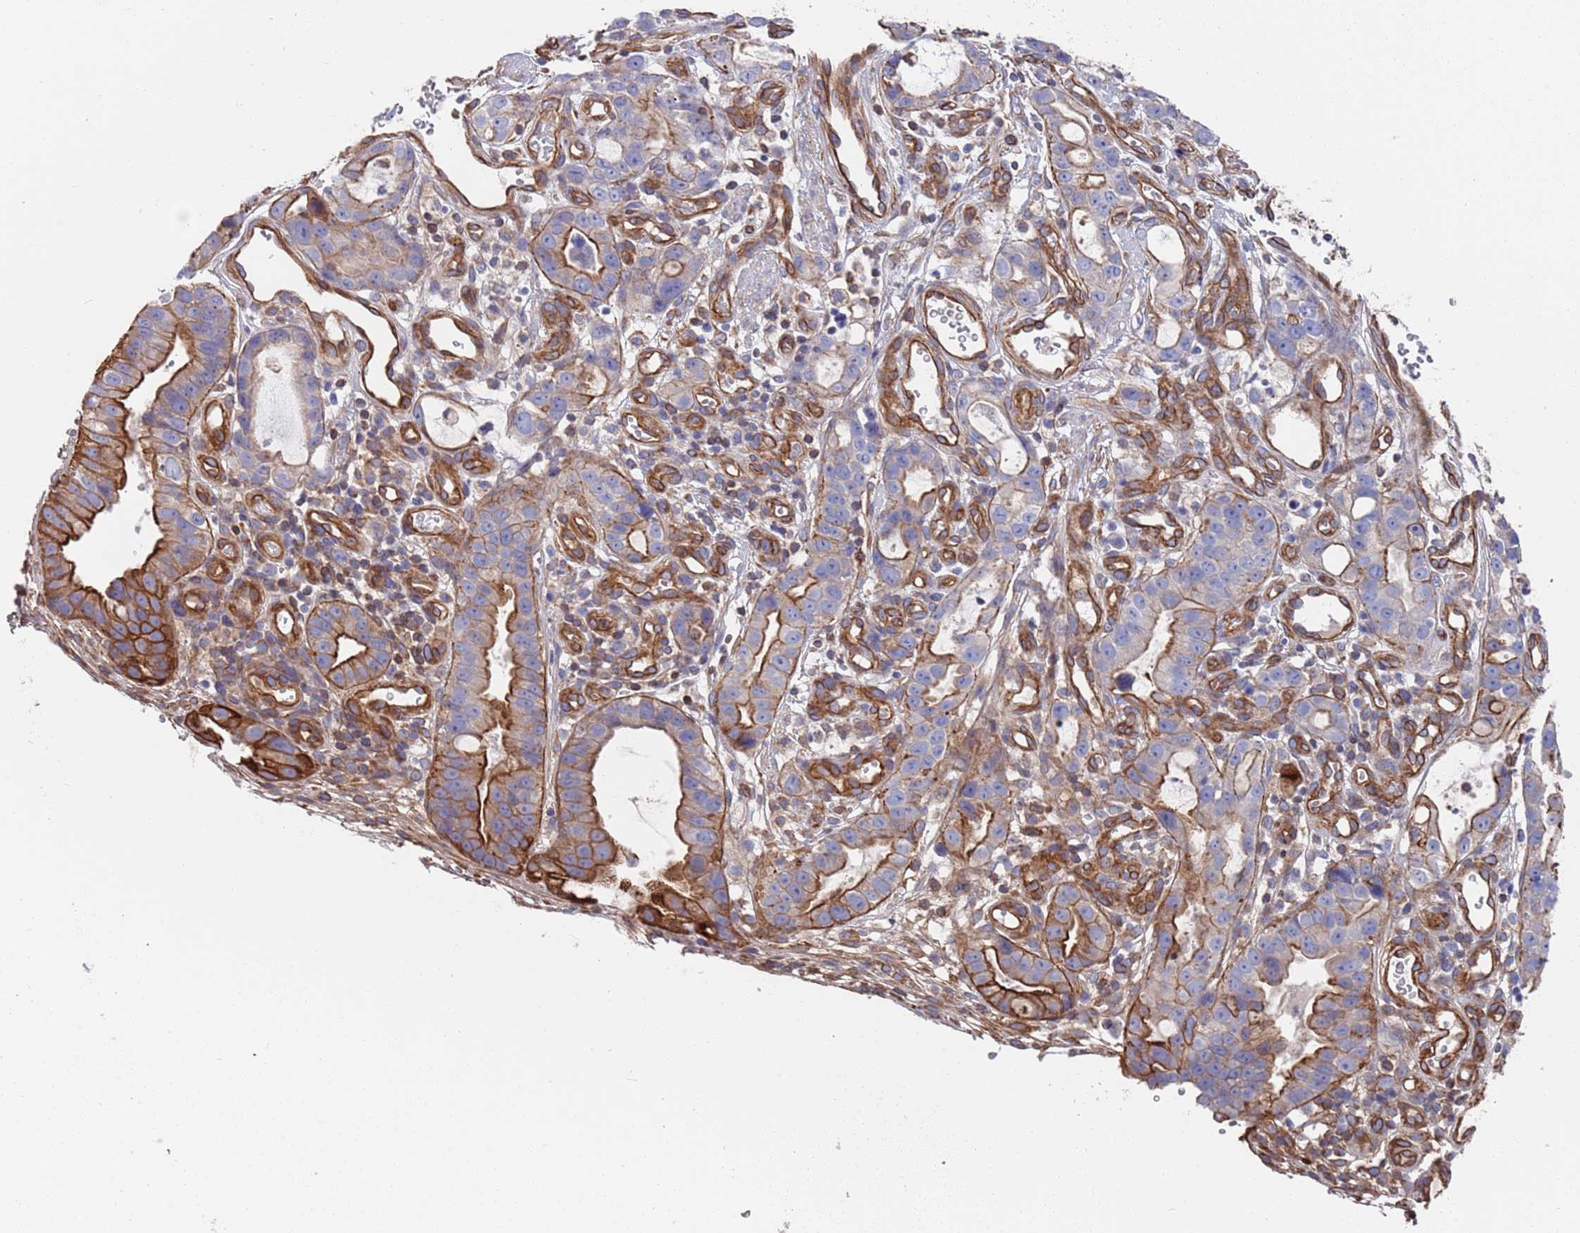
{"staining": {"intensity": "strong", "quantity": "25%-75%", "location": "cytoplasmic/membranous"}, "tissue": "stomach cancer", "cell_type": "Tumor cells", "image_type": "cancer", "snomed": [{"axis": "morphology", "description": "Adenocarcinoma, NOS"}, {"axis": "topography", "description": "Stomach"}], "caption": "Adenocarcinoma (stomach) was stained to show a protein in brown. There is high levels of strong cytoplasmic/membranous staining in about 25%-75% of tumor cells. (DAB = brown stain, brightfield microscopy at high magnification).", "gene": "JAKMIP2", "patient": {"sex": "male", "age": 55}}